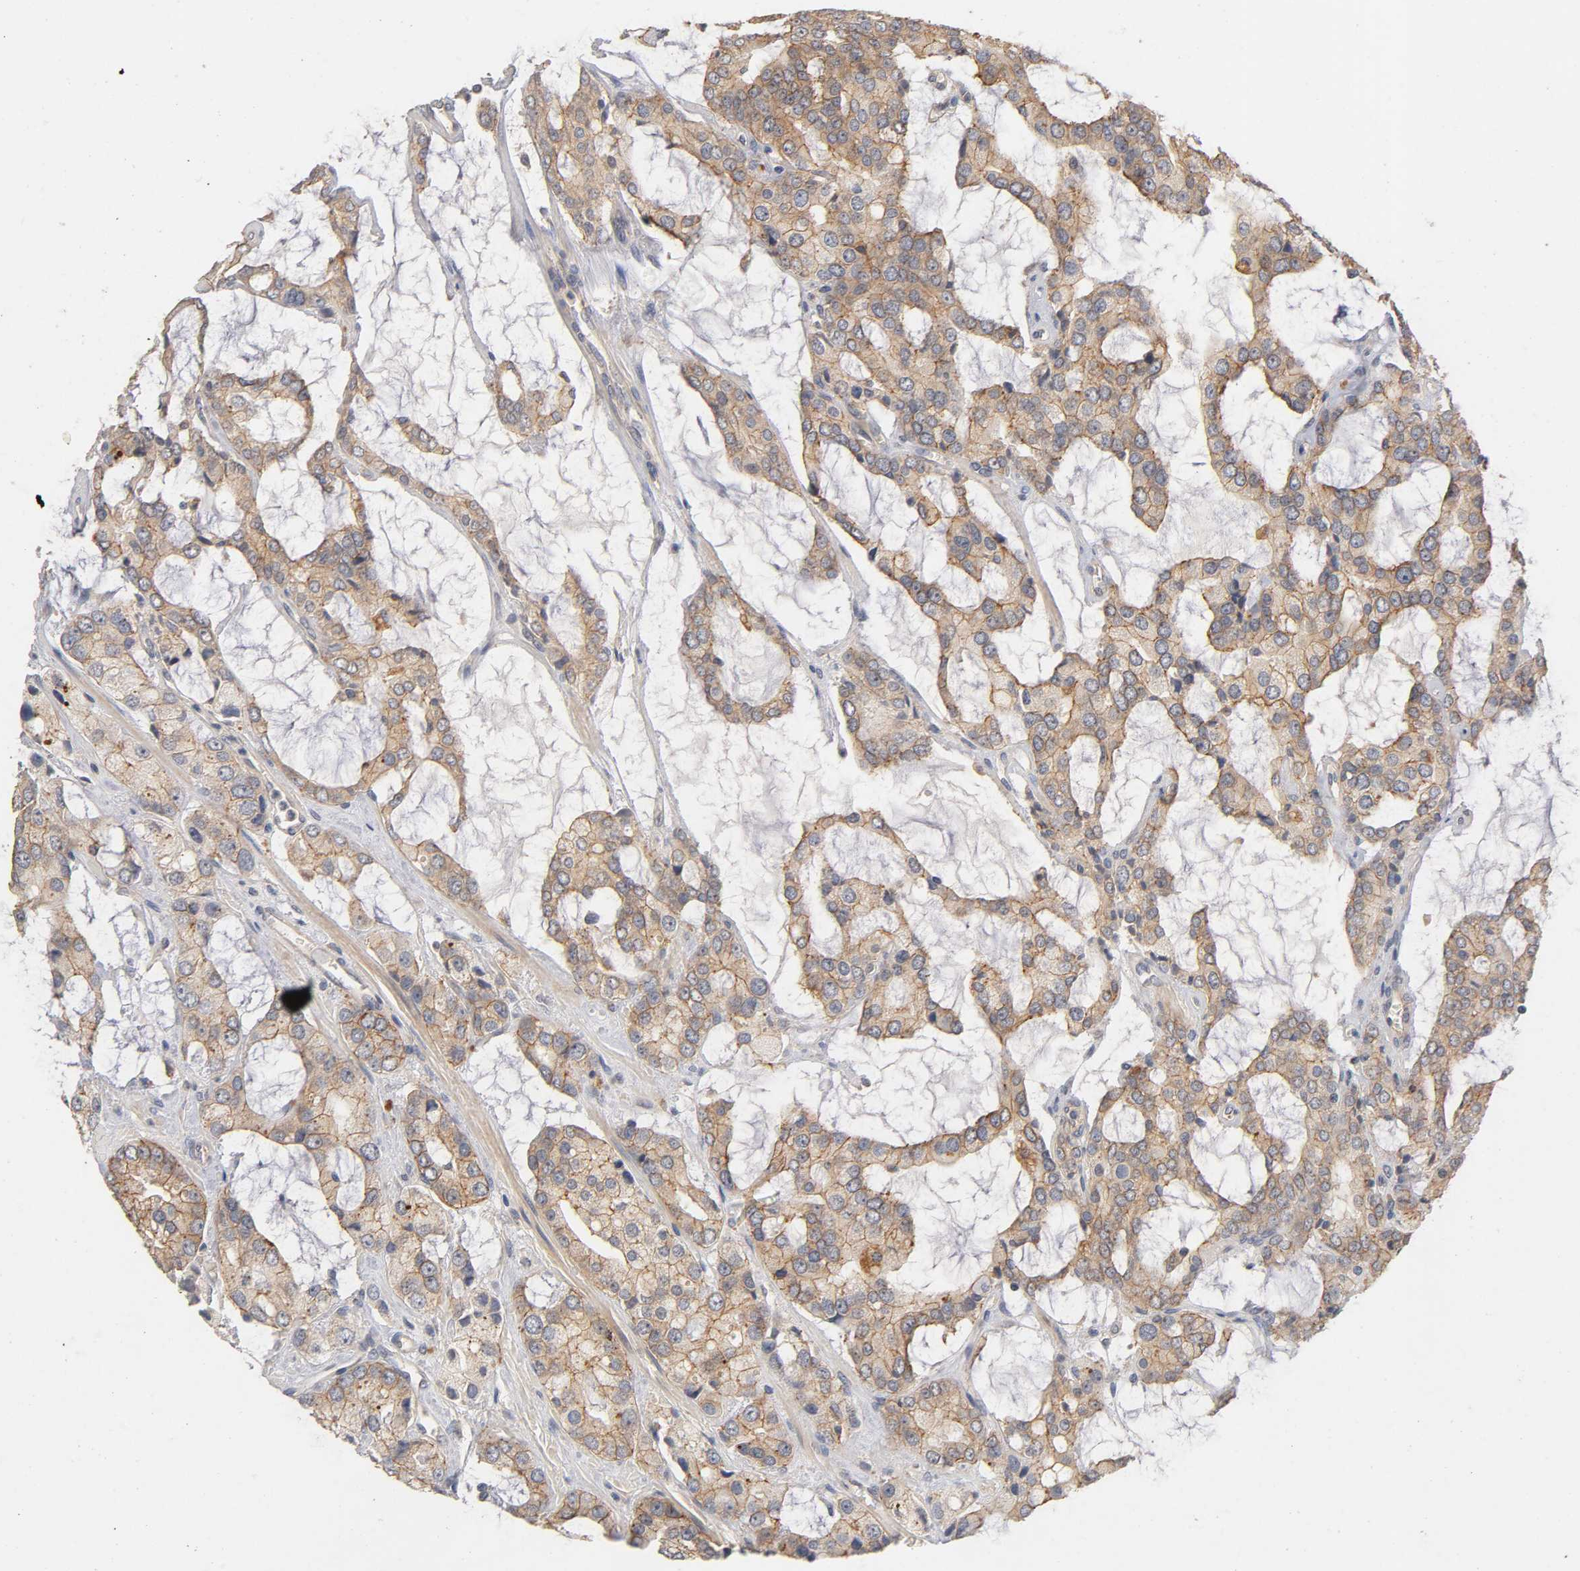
{"staining": {"intensity": "moderate", "quantity": ">75%", "location": "cytoplasmic/membranous"}, "tissue": "prostate cancer", "cell_type": "Tumor cells", "image_type": "cancer", "snomed": [{"axis": "morphology", "description": "Adenocarcinoma, High grade"}, {"axis": "topography", "description": "Prostate"}], "caption": "Prostate cancer stained with a protein marker demonstrates moderate staining in tumor cells.", "gene": "PDZD11", "patient": {"sex": "male", "age": 67}}